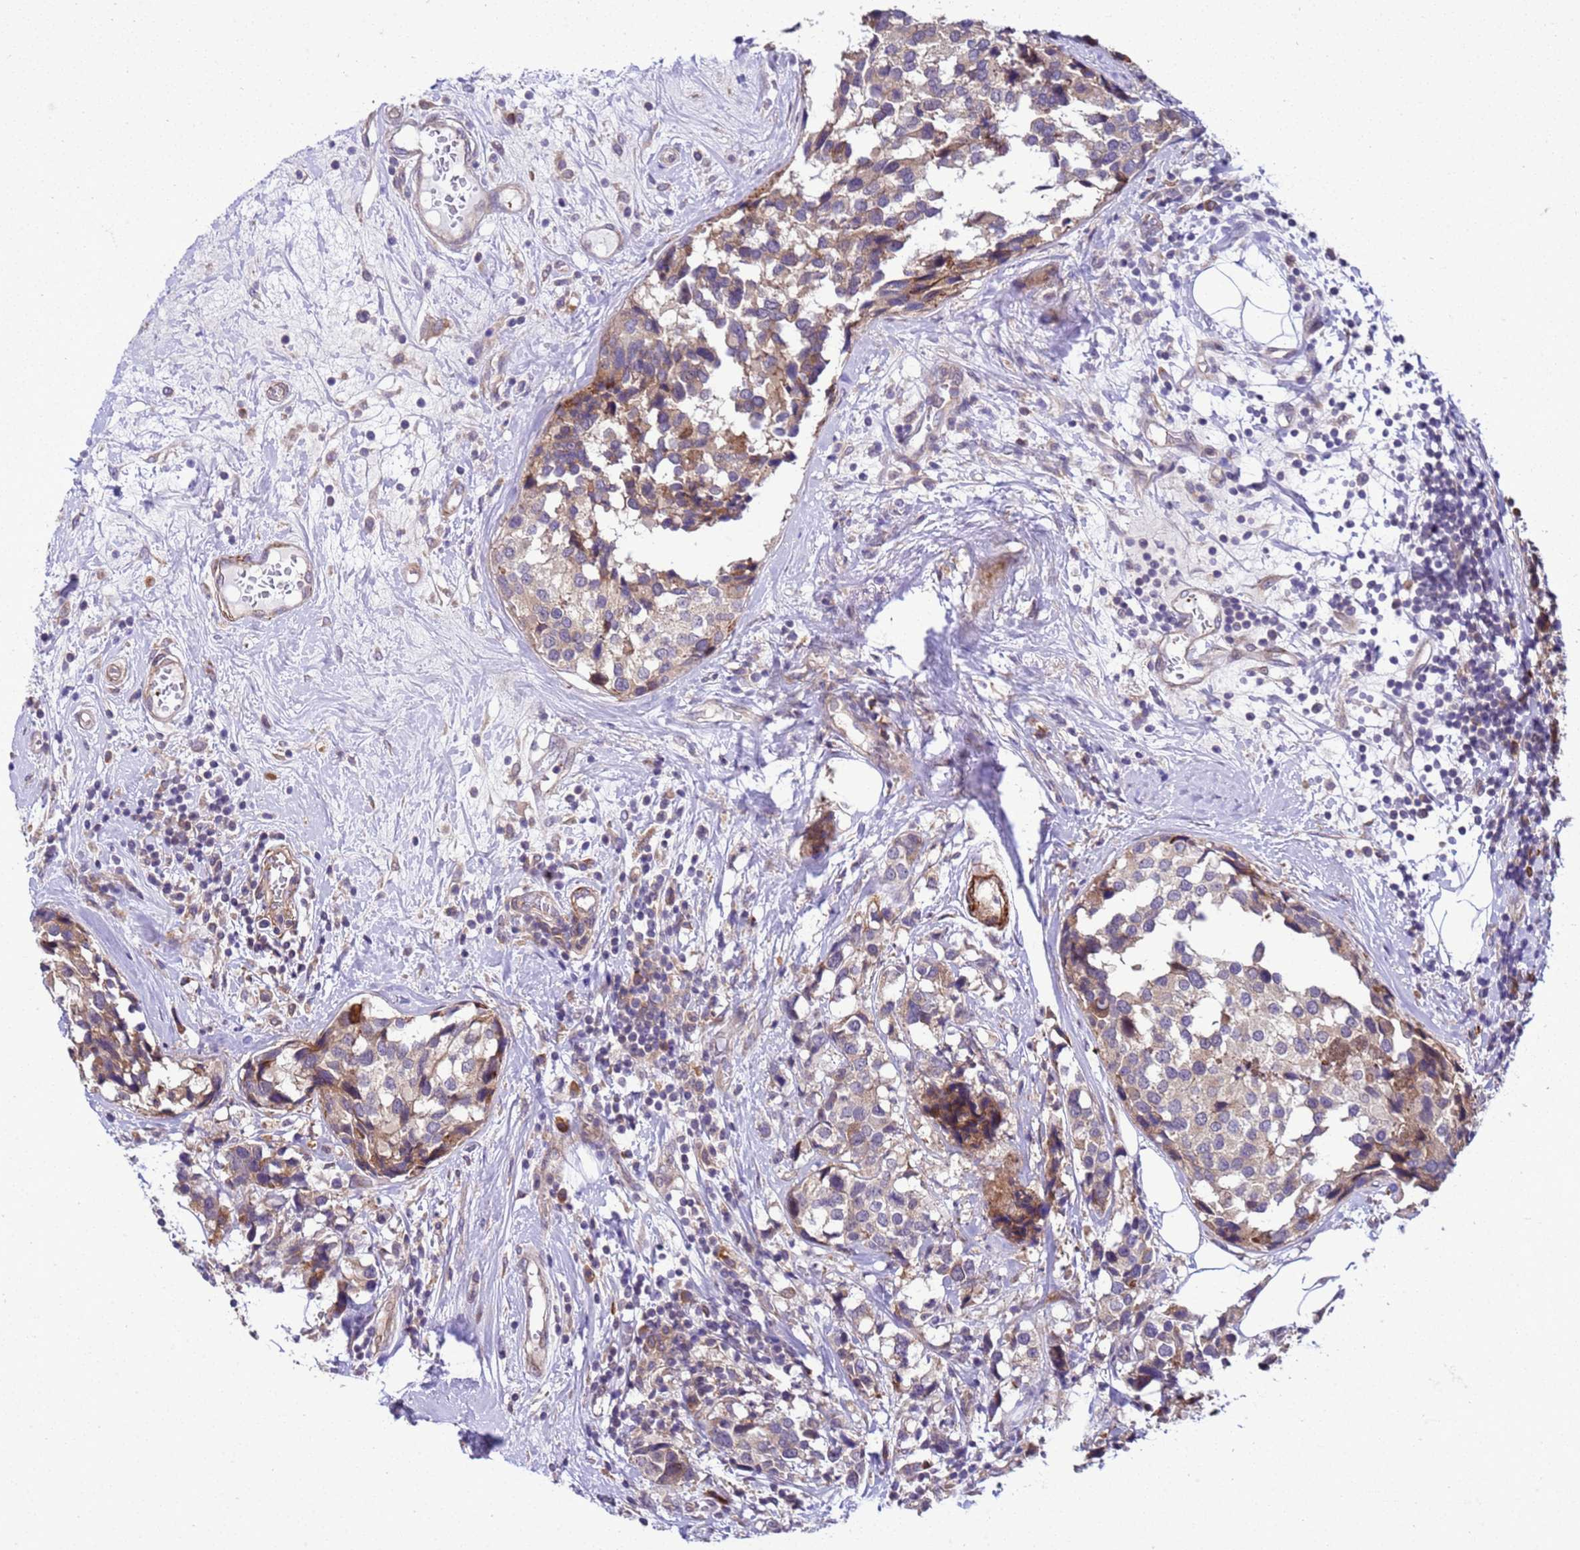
{"staining": {"intensity": "weak", "quantity": ">75%", "location": "cytoplasmic/membranous"}, "tissue": "breast cancer", "cell_type": "Tumor cells", "image_type": "cancer", "snomed": [{"axis": "morphology", "description": "Lobular carcinoma"}, {"axis": "topography", "description": "Breast"}], "caption": "Weak cytoplasmic/membranous protein staining is appreciated in about >75% of tumor cells in breast lobular carcinoma.", "gene": "GEN1", "patient": {"sex": "female", "age": 59}}